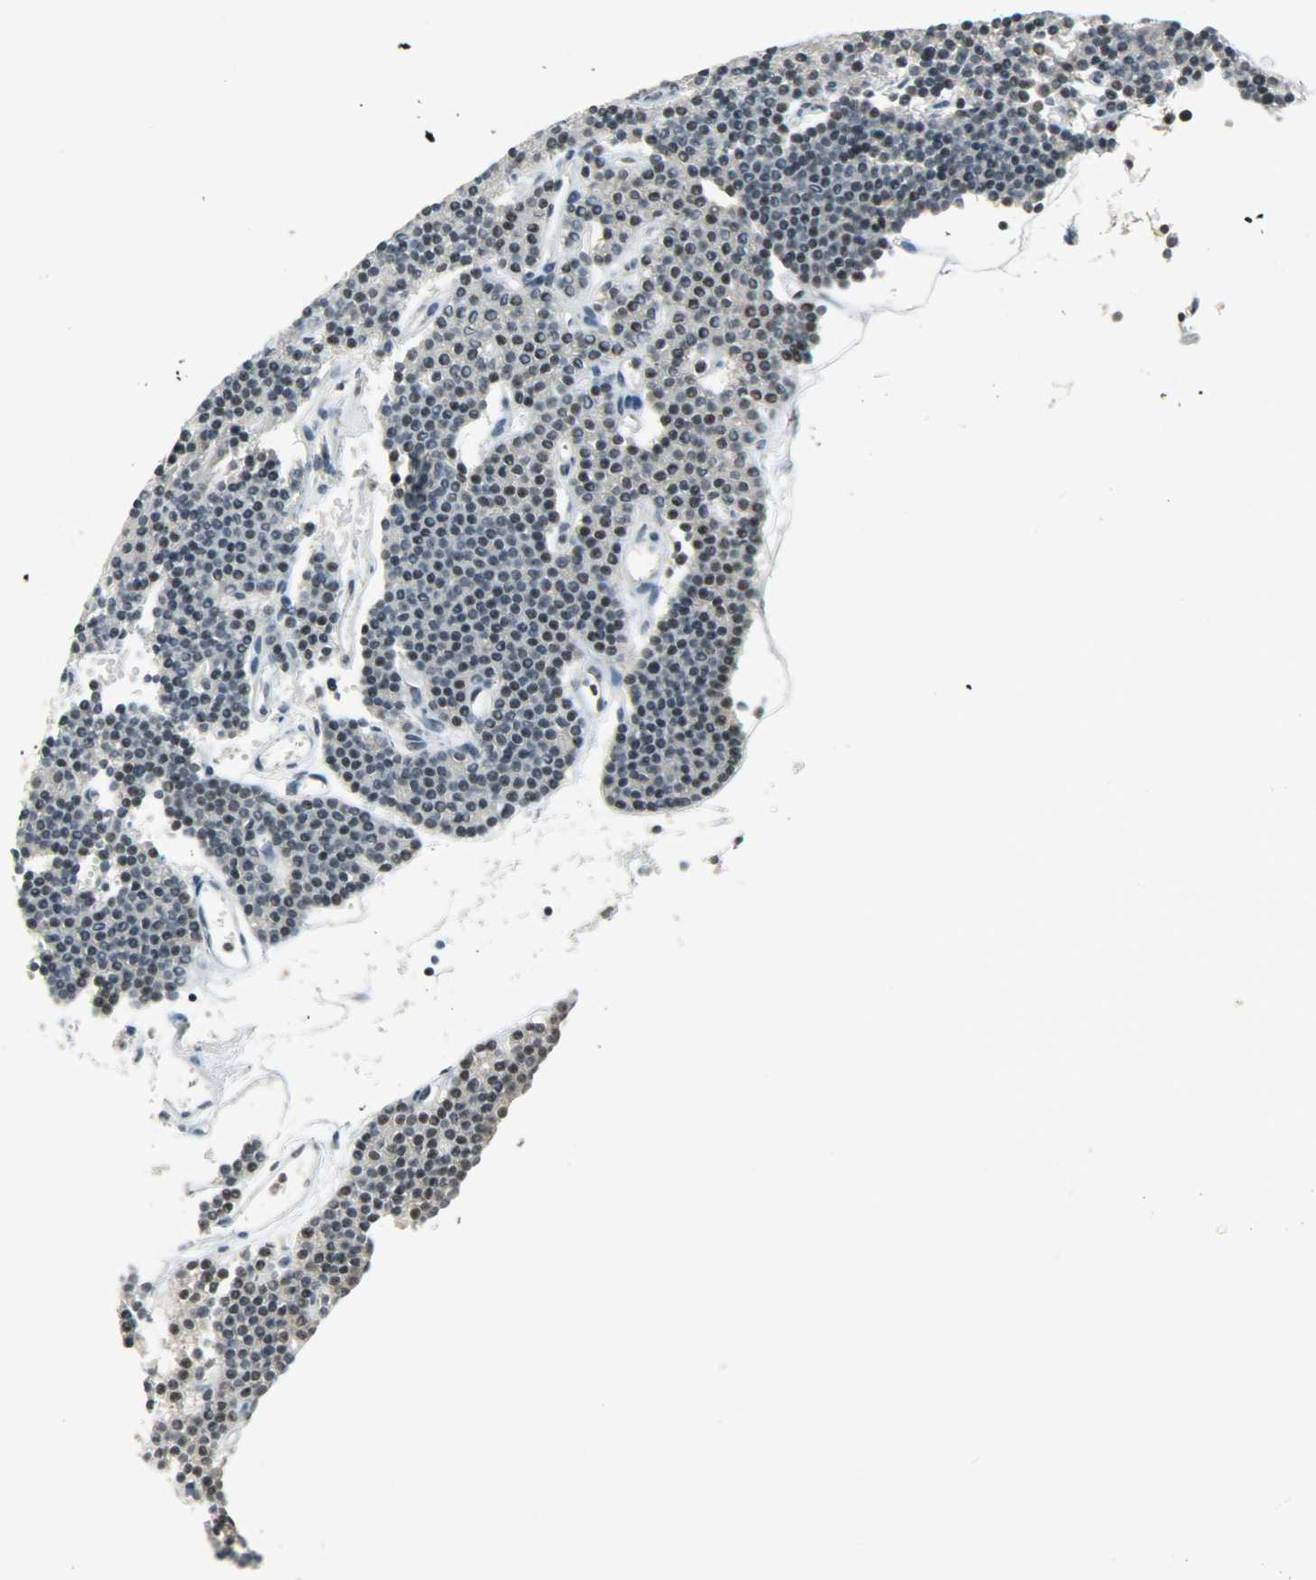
{"staining": {"intensity": "negative", "quantity": "none", "location": "none"}, "tissue": "parathyroid gland", "cell_type": "Glandular cells", "image_type": "normal", "snomed": [{"axis": "morphology", "description": "Normal tissue, NOS"}, {"axis": "topography", "description": "Parathyroid gland"}], "caption": "This micrograph is of unremarkable parathyroid gland stained with IHC to label a protein in brown with the nuclei are counter-stained blue. There is no positivity in glandular cells.", "gene": "IL15", "patient": {"sex": "female", "age": 45}}